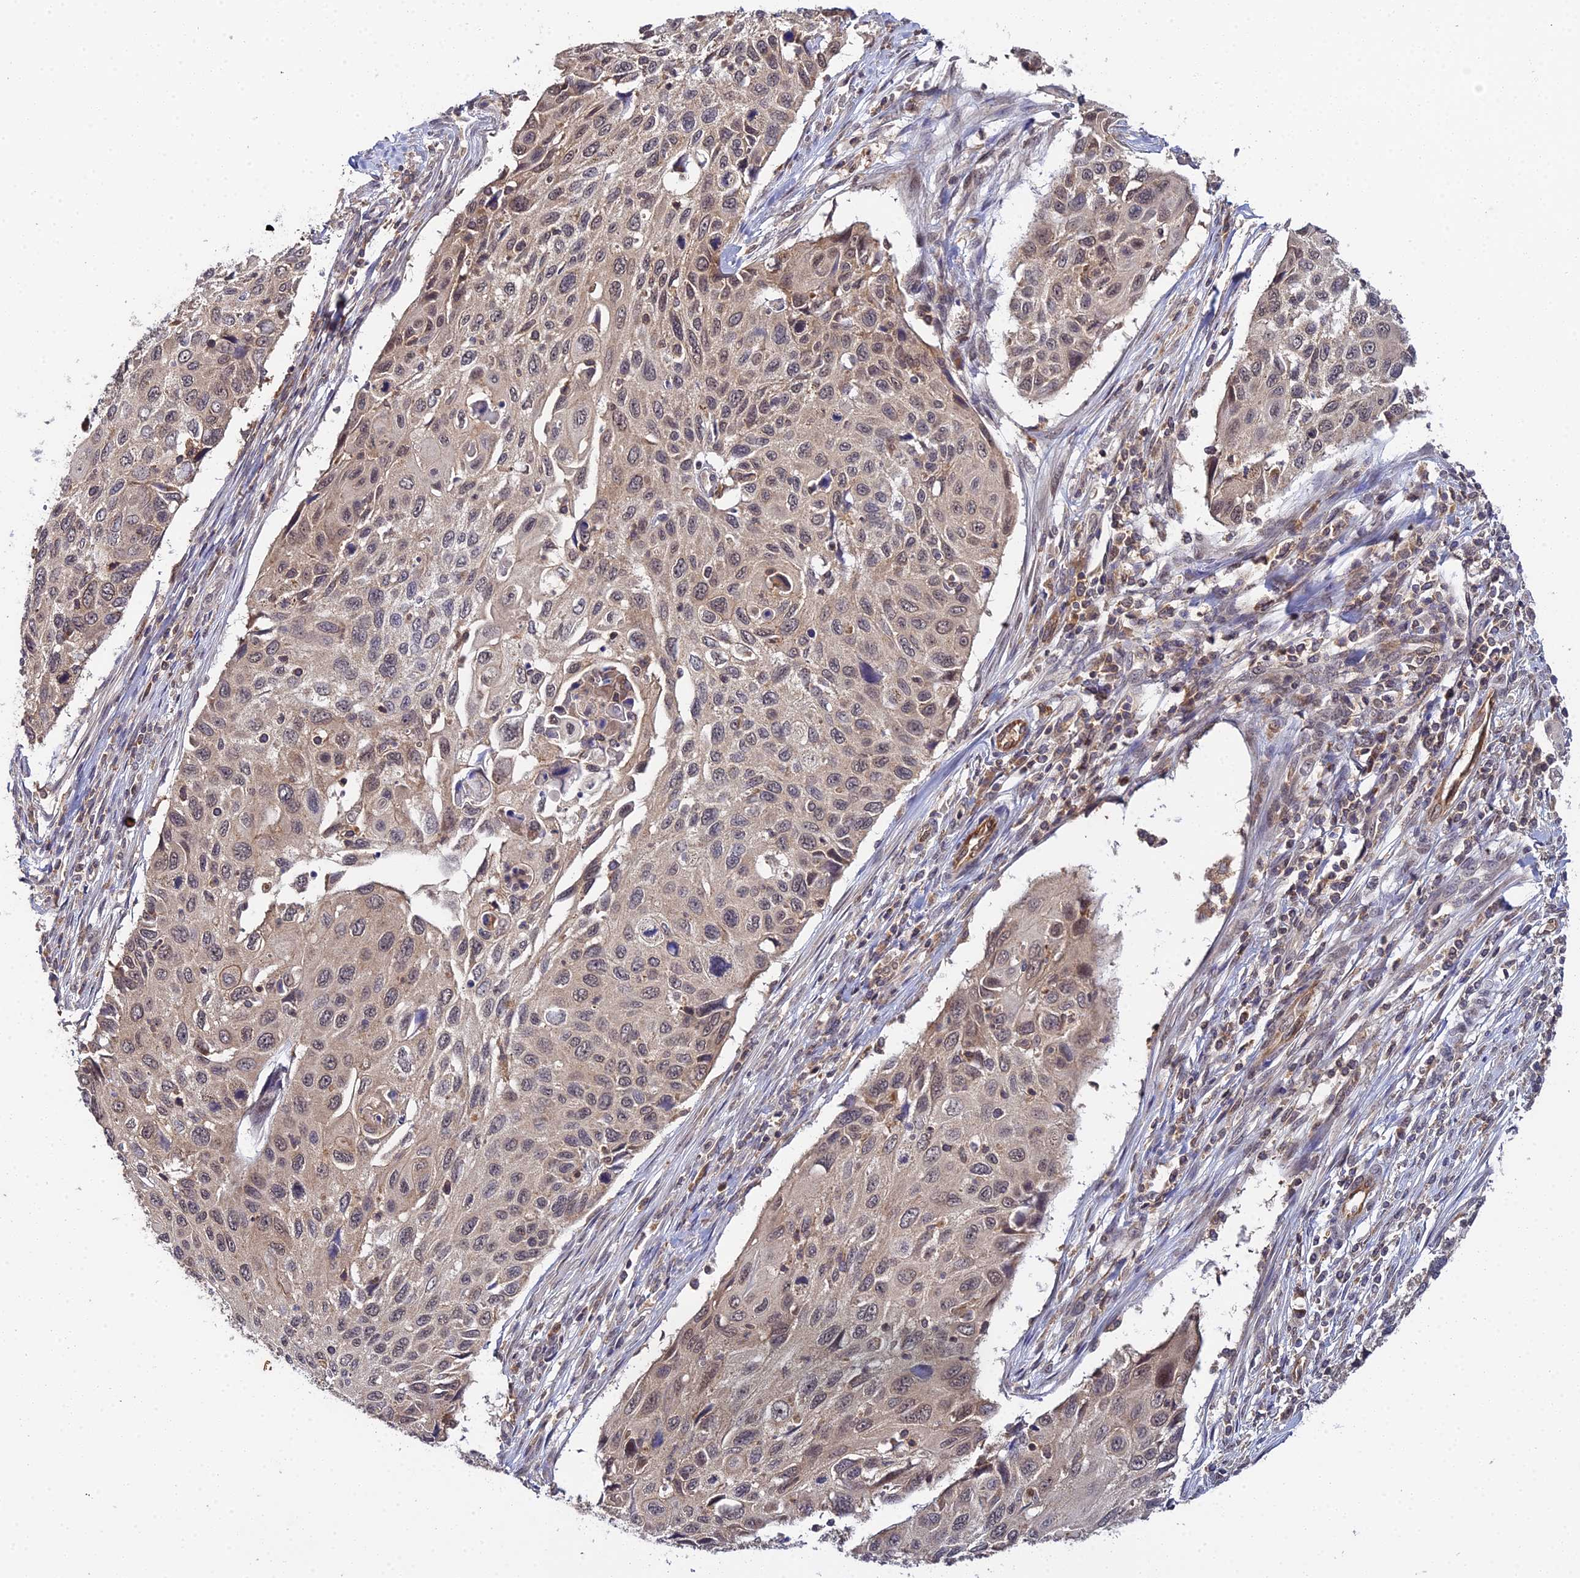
{"staining": {"intensity": "weak", "quantity": ">75%", "location": "cytoplasmic/membranous,nuclear"}, "tissue": "cervical cancer", "cell_type": "Tumor cells", "image_type": "cancer", "snomed": [{"axis": "morphology", "description": "Squamous cell carcinoma, NOS"}, {"axis": "topography", "description": "Cervix"}], "caption": "Immunohistochemistry image of neoplastic tissue: human squamous cell carcinoma (cervical) stained using immunohistochemistry shows low levels of weak protein expression localized specifically in the cytoplasmic/membranous and nuclear of tumor cells, appearing as a cytoplasmic/membranous and nuclear brown color.", "gene": "TPRX1", "patient": {"sex": "female", "age": 70}}